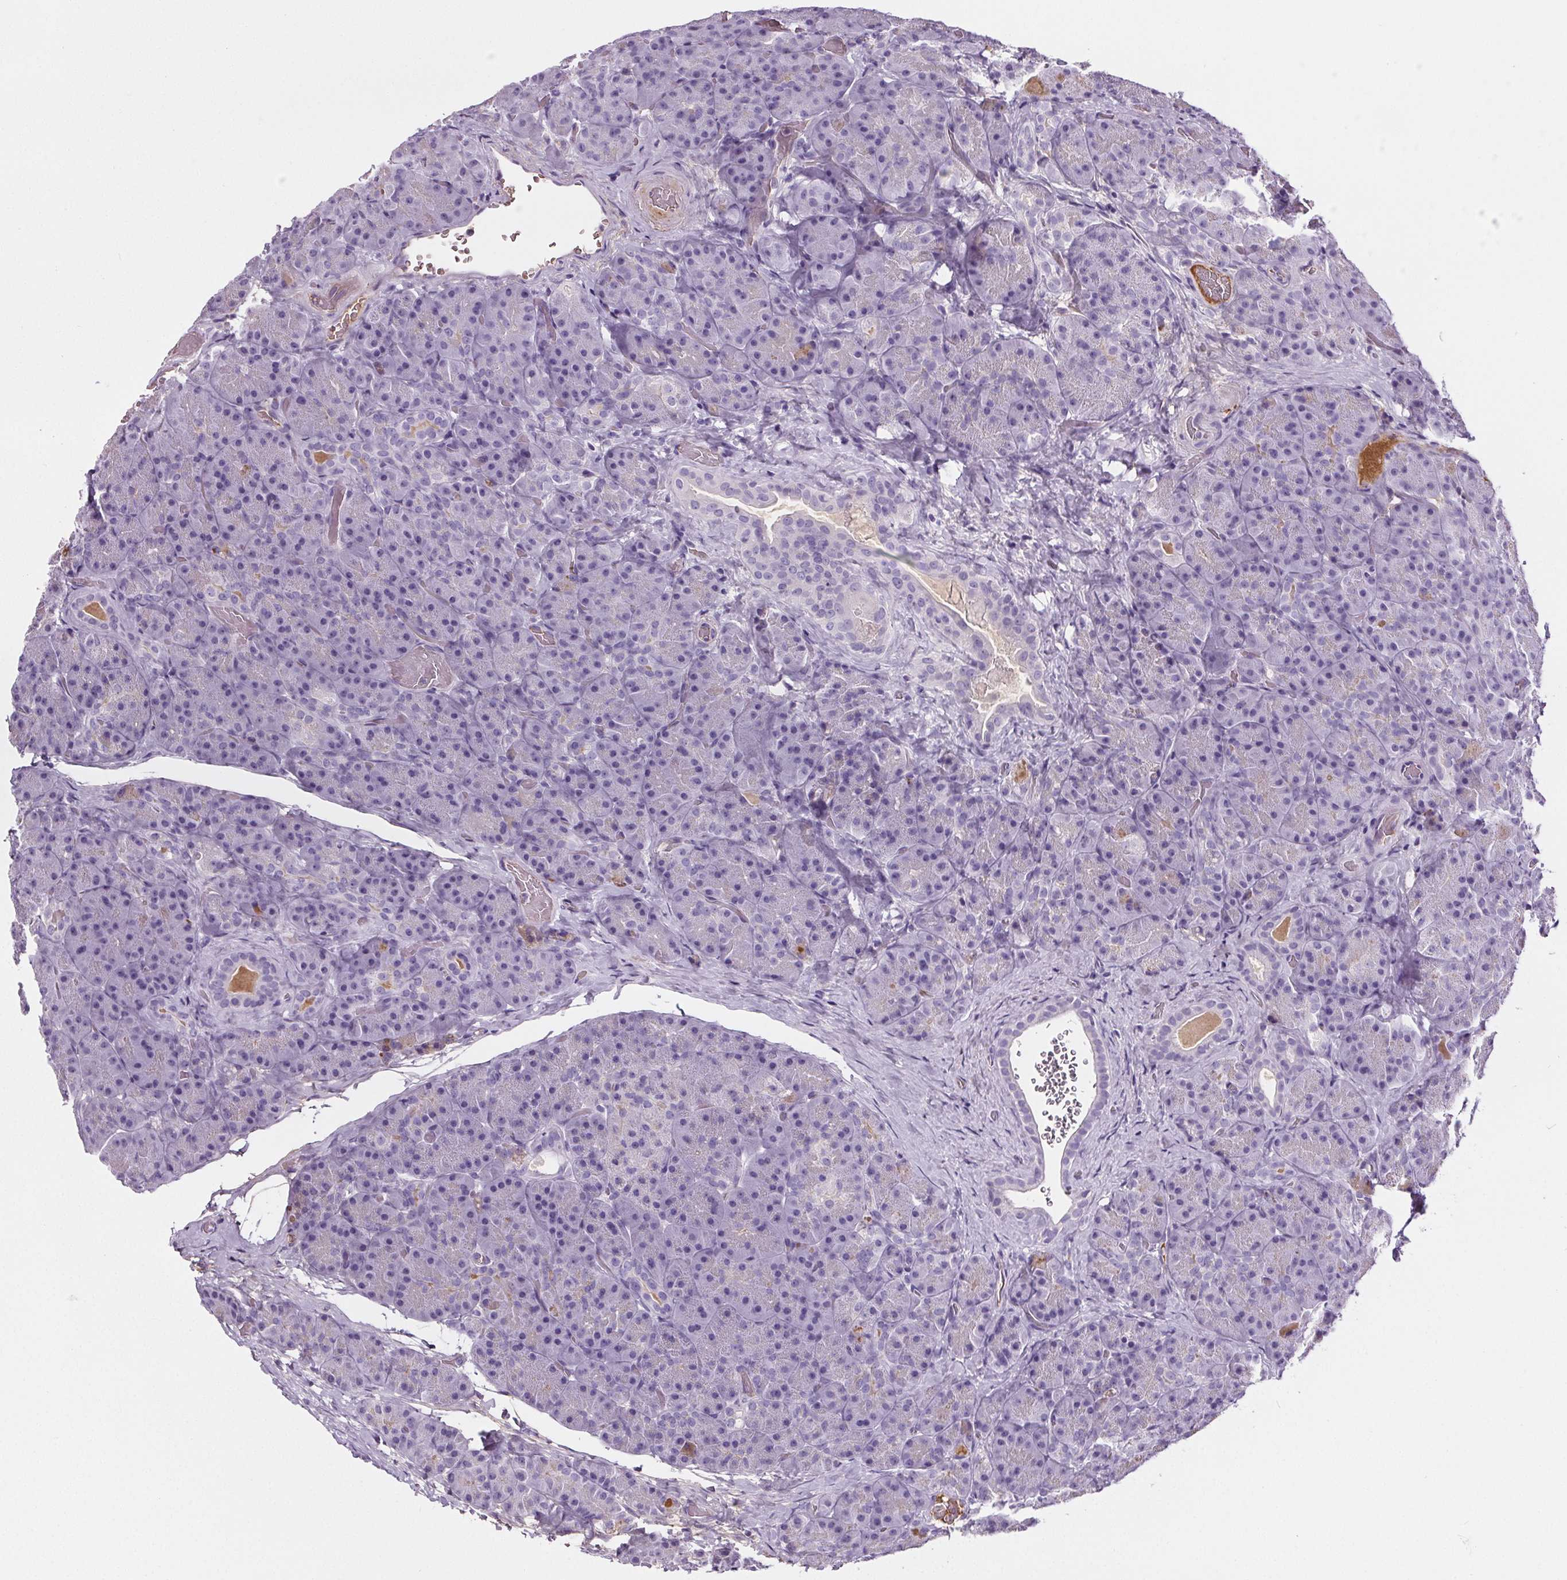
{"staining": {"intensity": "negative", "quantity": "none", "location": "none"}, "tissue": "pancreas", "cell_type": "Exocrine glandular cells", "image_type": "normal", "snomed": [{"axis": "morphology", "description": "Normal tissue, NOS"}, {"axis": "topography", "description": "Pancreas"}], "caption": "Immunohistochemistry micrograph of benign pancreas: human pancreas stained with DAB (3,3'-diaminobenzidine) reveals no significant protein expression in exocrine glandular cells.", "gene": "CD5L", "patient": {"sex": "male", "age": 57}}